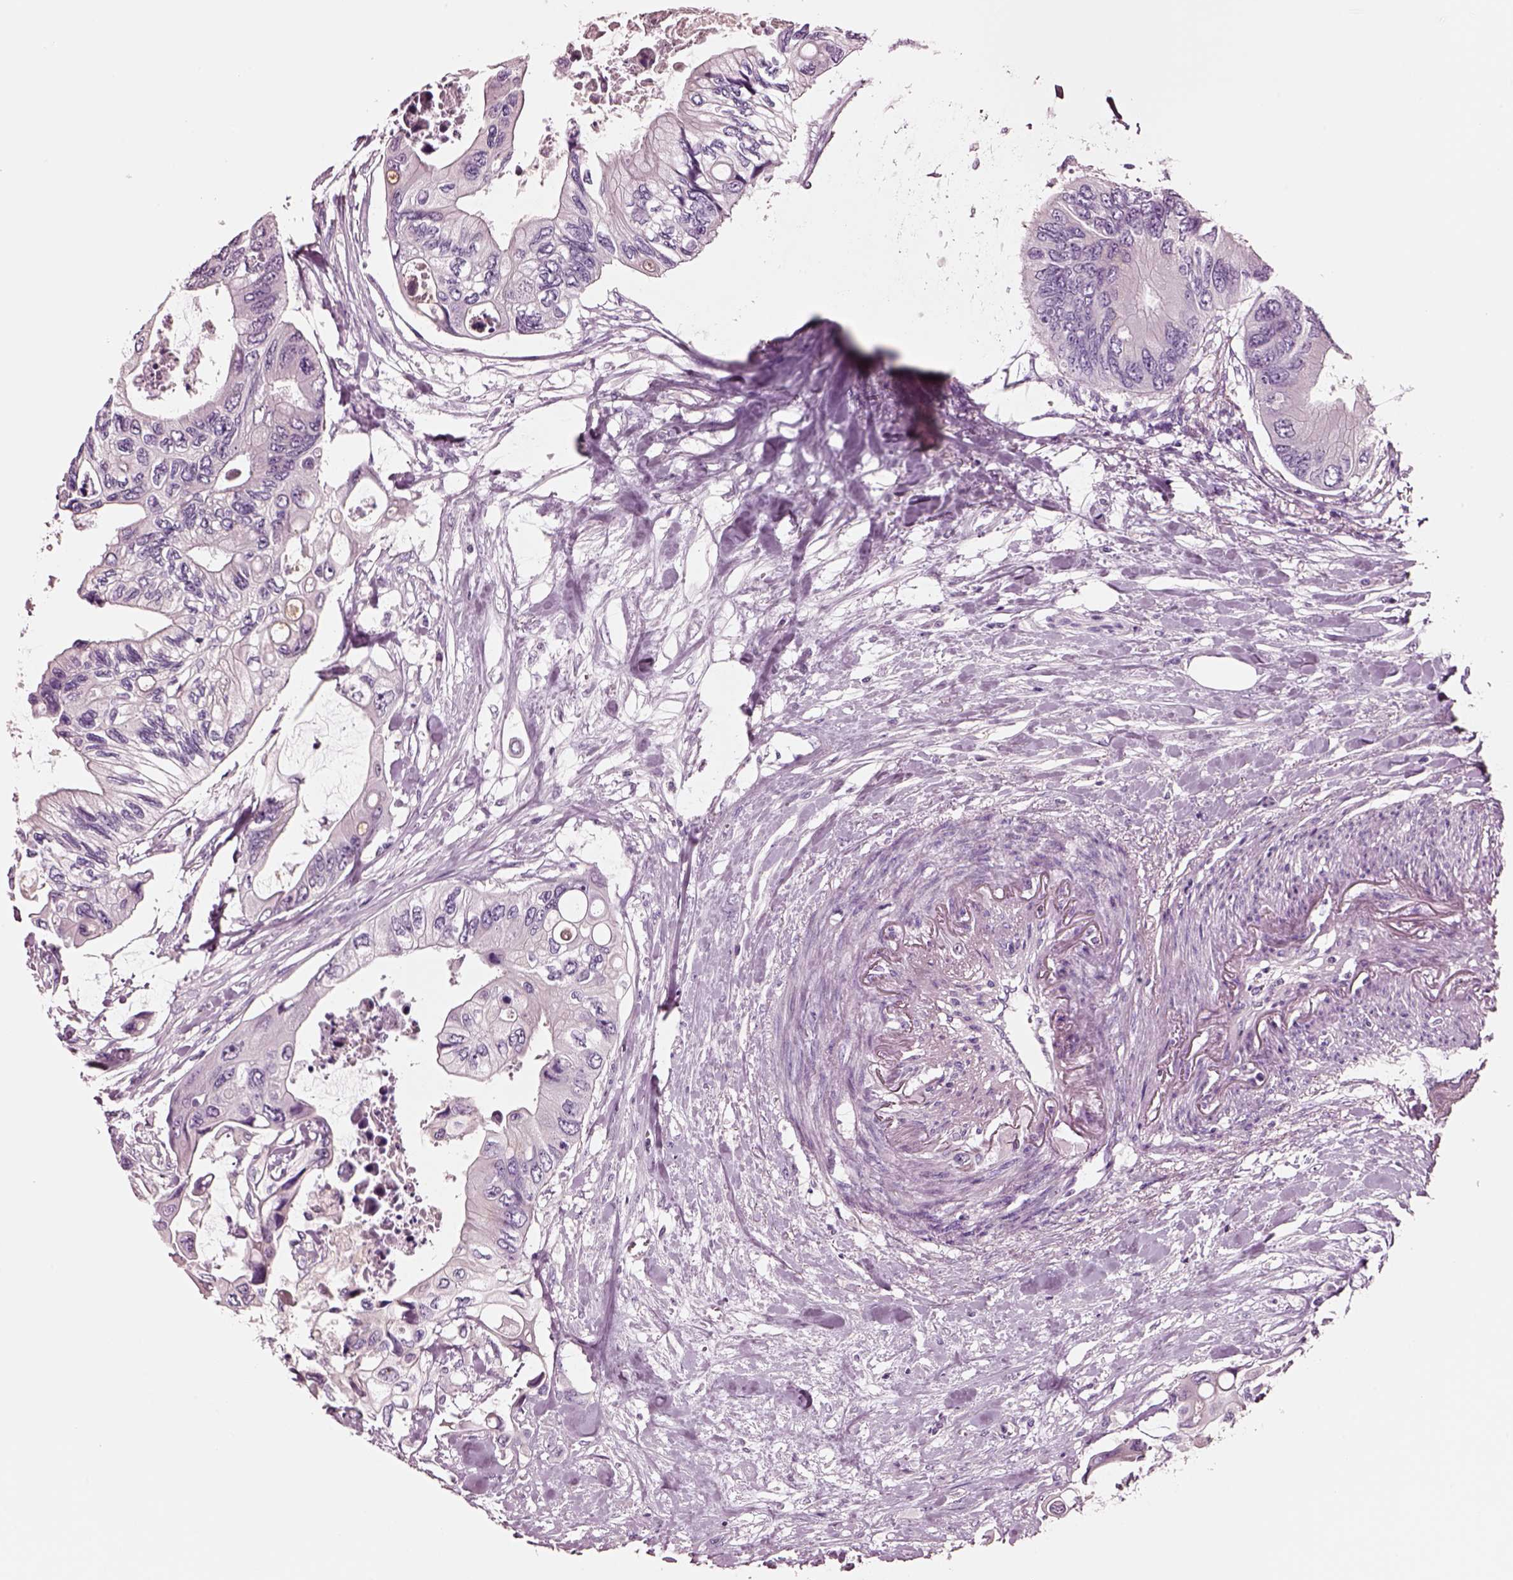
{"staining": {"intensity": "negative", "quantity": "none", "location": "none"}, "tissue": "colorectal cancer", "cell_type": "Tumor cells", "image_type": "cancer", "snomed": [{"axis": "morphology", "description": "Adenocarcinoma, NOS"}, {"axis": "topography", "description": "Rectum"}], "caption": "Immunohistochemistry photomicrograph of neoplastic tissue: human colorectal cancer stained with DAB (3,3'-diaminobenzidine) reveals no significant protein positivity in tumor cells.", "gene": "NMRK2", "patient": {"sex": "male", "age": 63}}